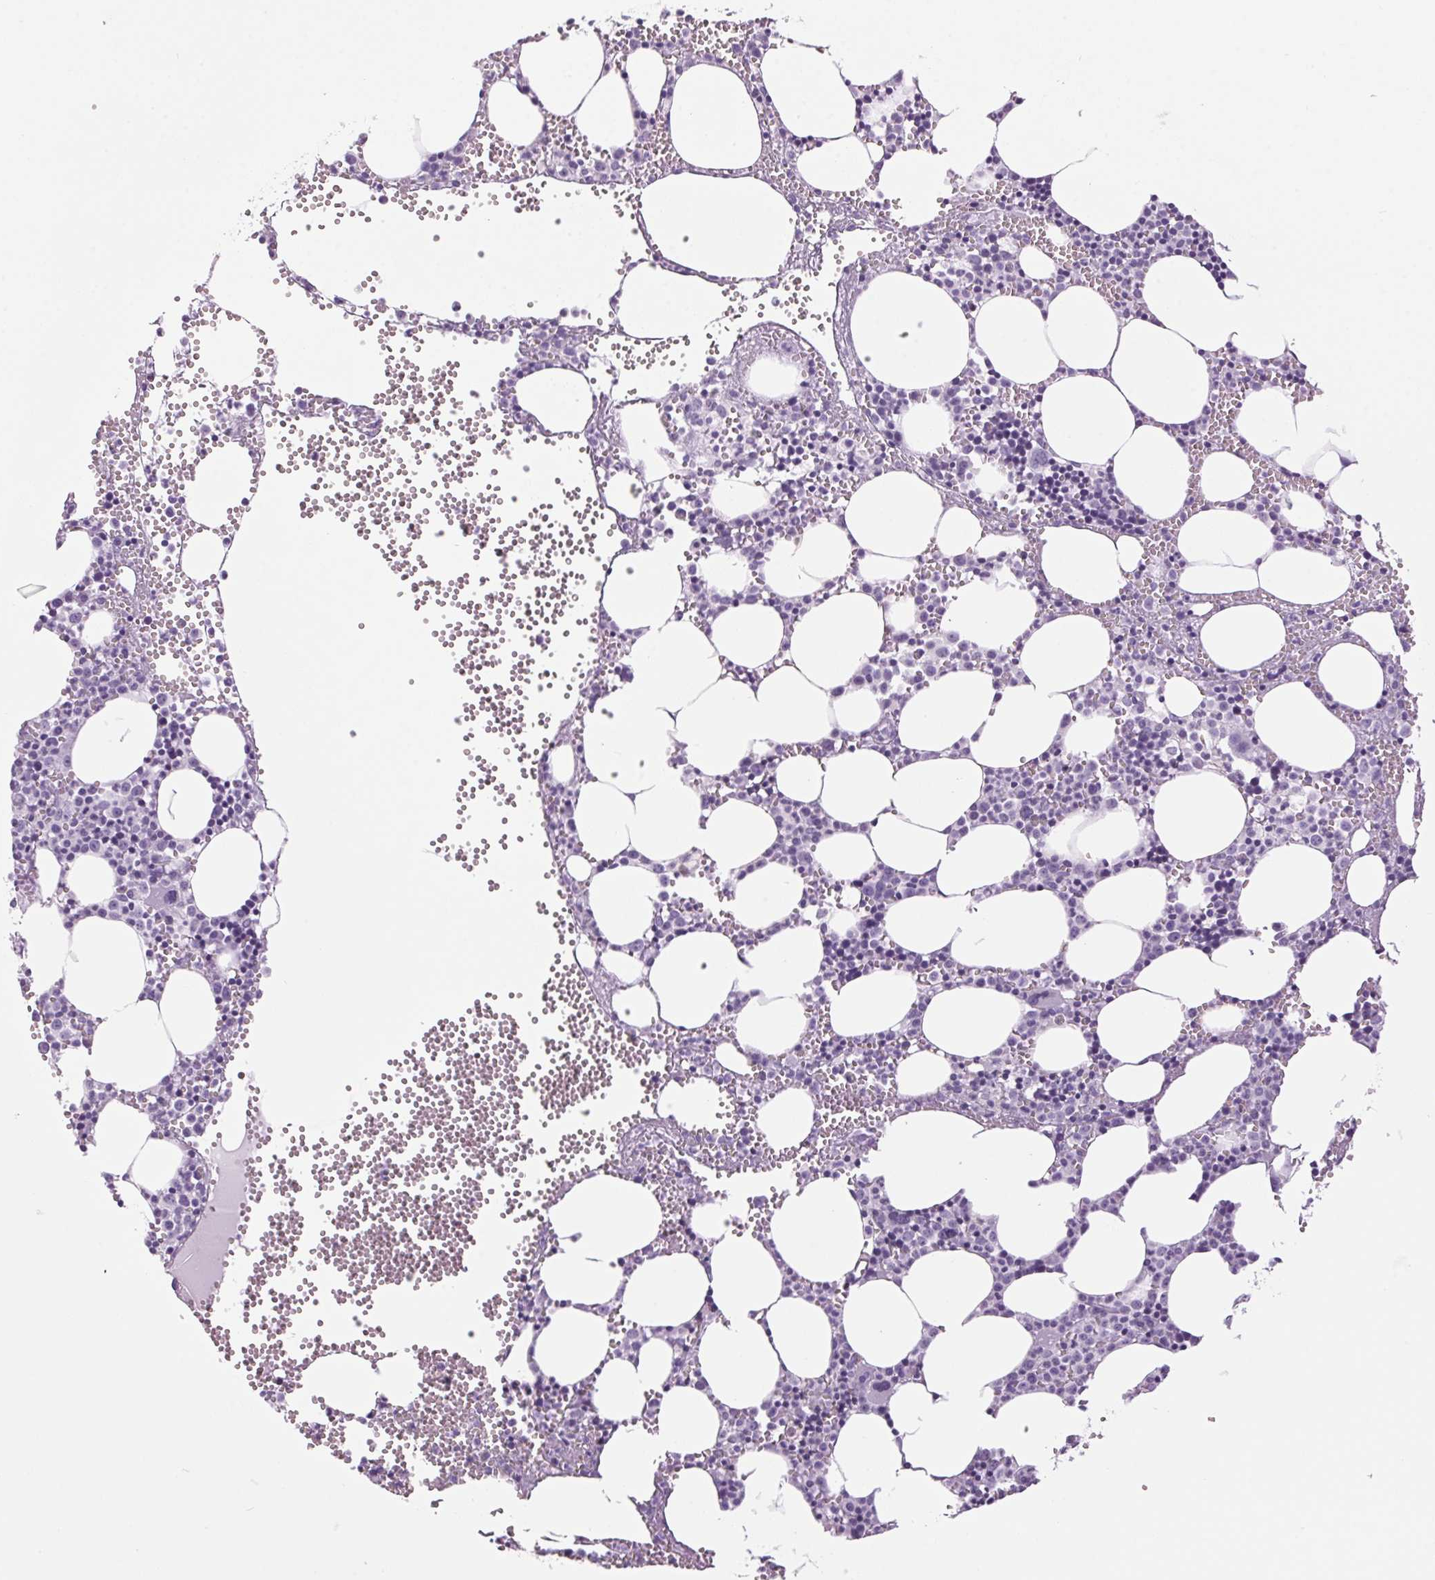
{"staining": {"intensity": "negative", "quantity": "none", "location": "none"}, "tissue": "bone marrow", "cell_type": "Hematopoietic cells", "image_type": "normal", "snomed": [{"axis": "morphology", "description": "Normal tissue, NOS"}, {"axis": "topography", "description": "Bone marrow"}], "caption": "Hematopoietic cells show no significant protein expression in benign bone marrow. Brightfield microscopy of IHC stained with DAB (brown) and hematoxylin (blue), captured at high magnification.", "gene": "PPP1R1A", "patient": {"sex": "male", "age": 89}}